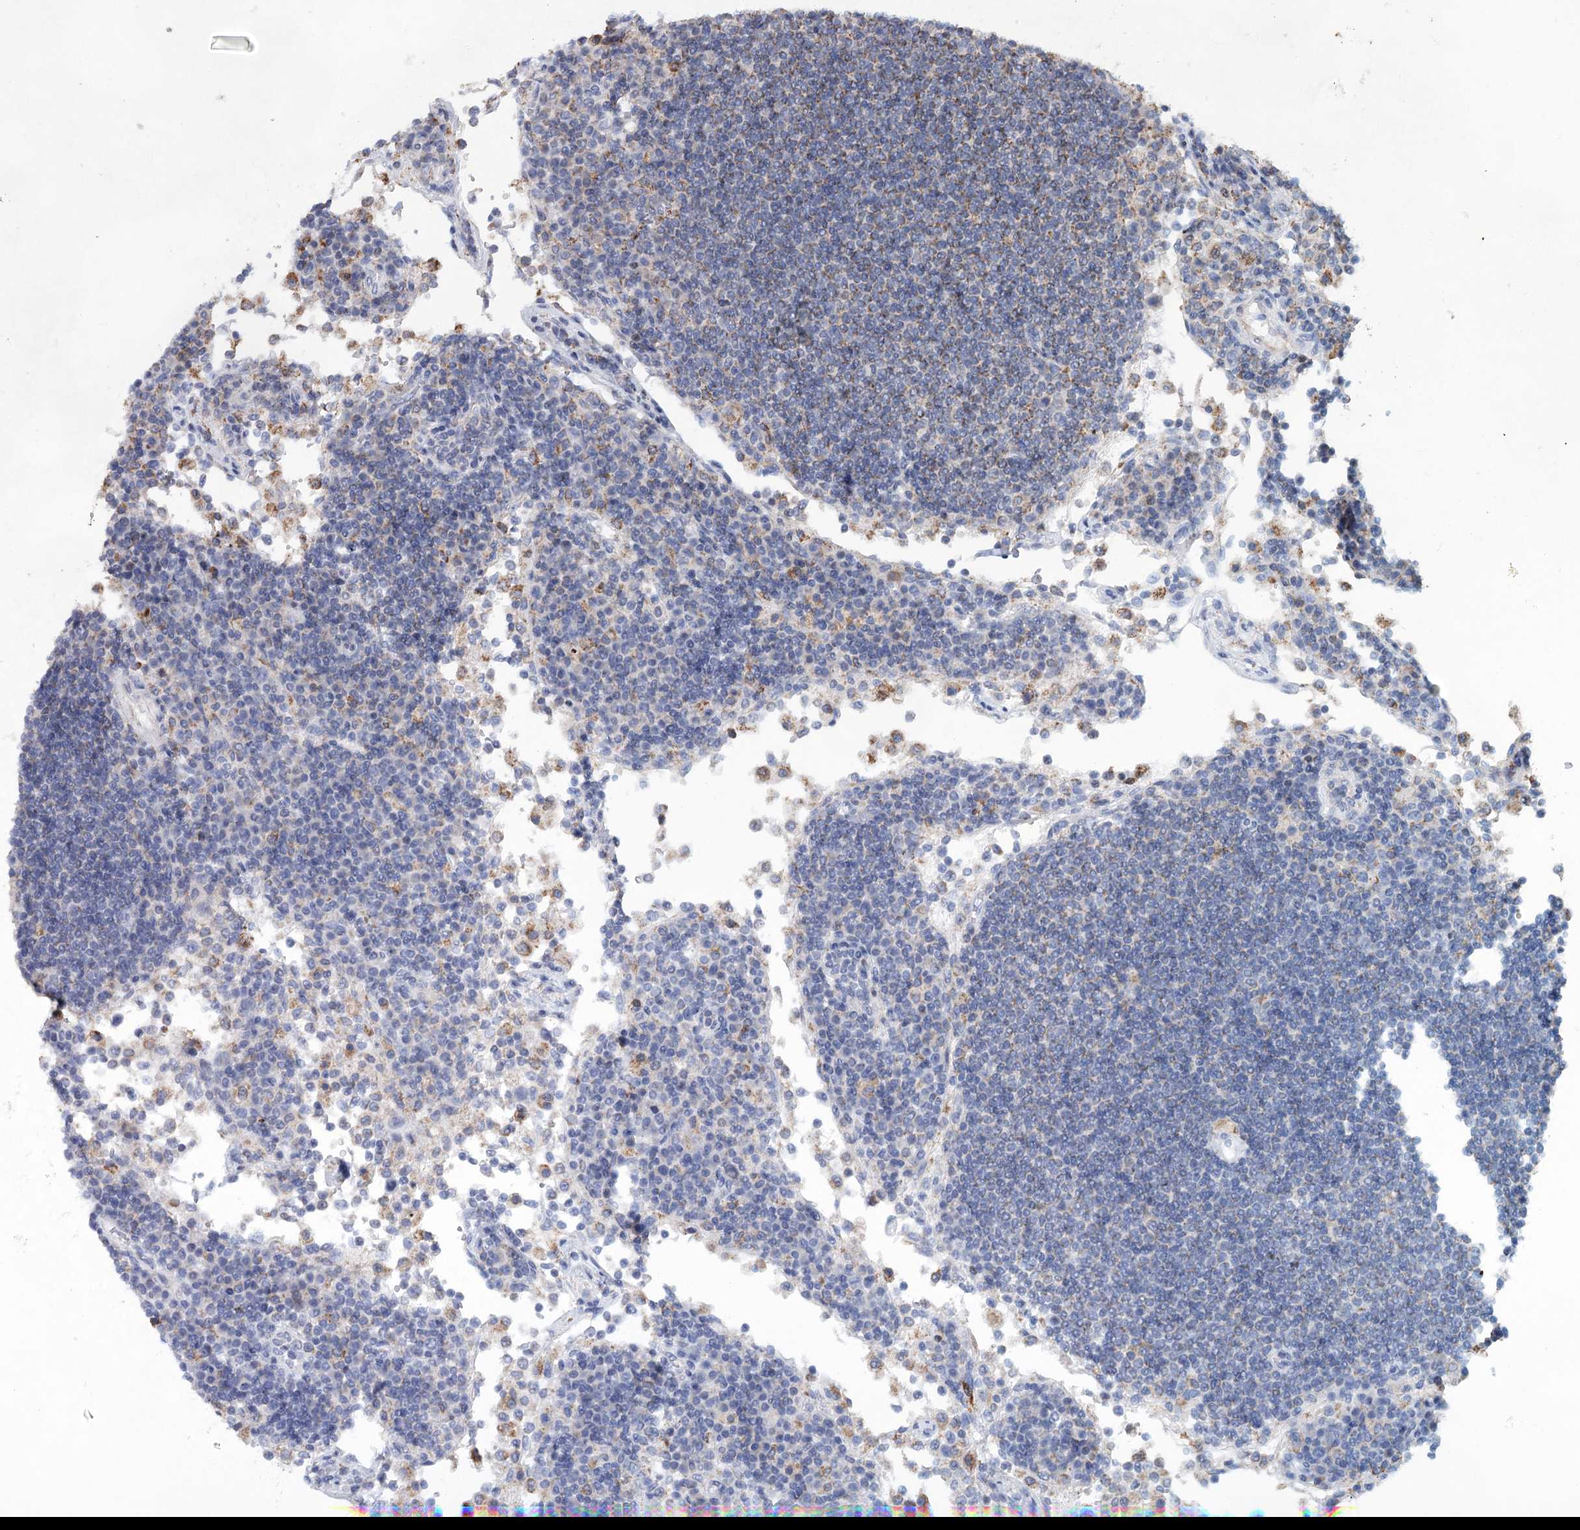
{"staining": {"intensity": "negative", "quantity": "none", "location": "none"}, "tissue": "lymph node", "cell_type": "Germinal center cells", "image_type": "normal", "snomed": [{"axis": "morphology", "description": "Normal tissue, NOS"}, {"axis": "topography", "description": "Lymph node"}], "caption": "Immunohistochemistry (IHC) micrograph of normal lymph node: human lymph node stained with DAB (3,3'-diaminobenzidine) reveals no significant protein expression in germinal center cells. Nuclei are stained in blue.", "gene": "XPO6", "patient": {"sex": "female", "age": 53}}